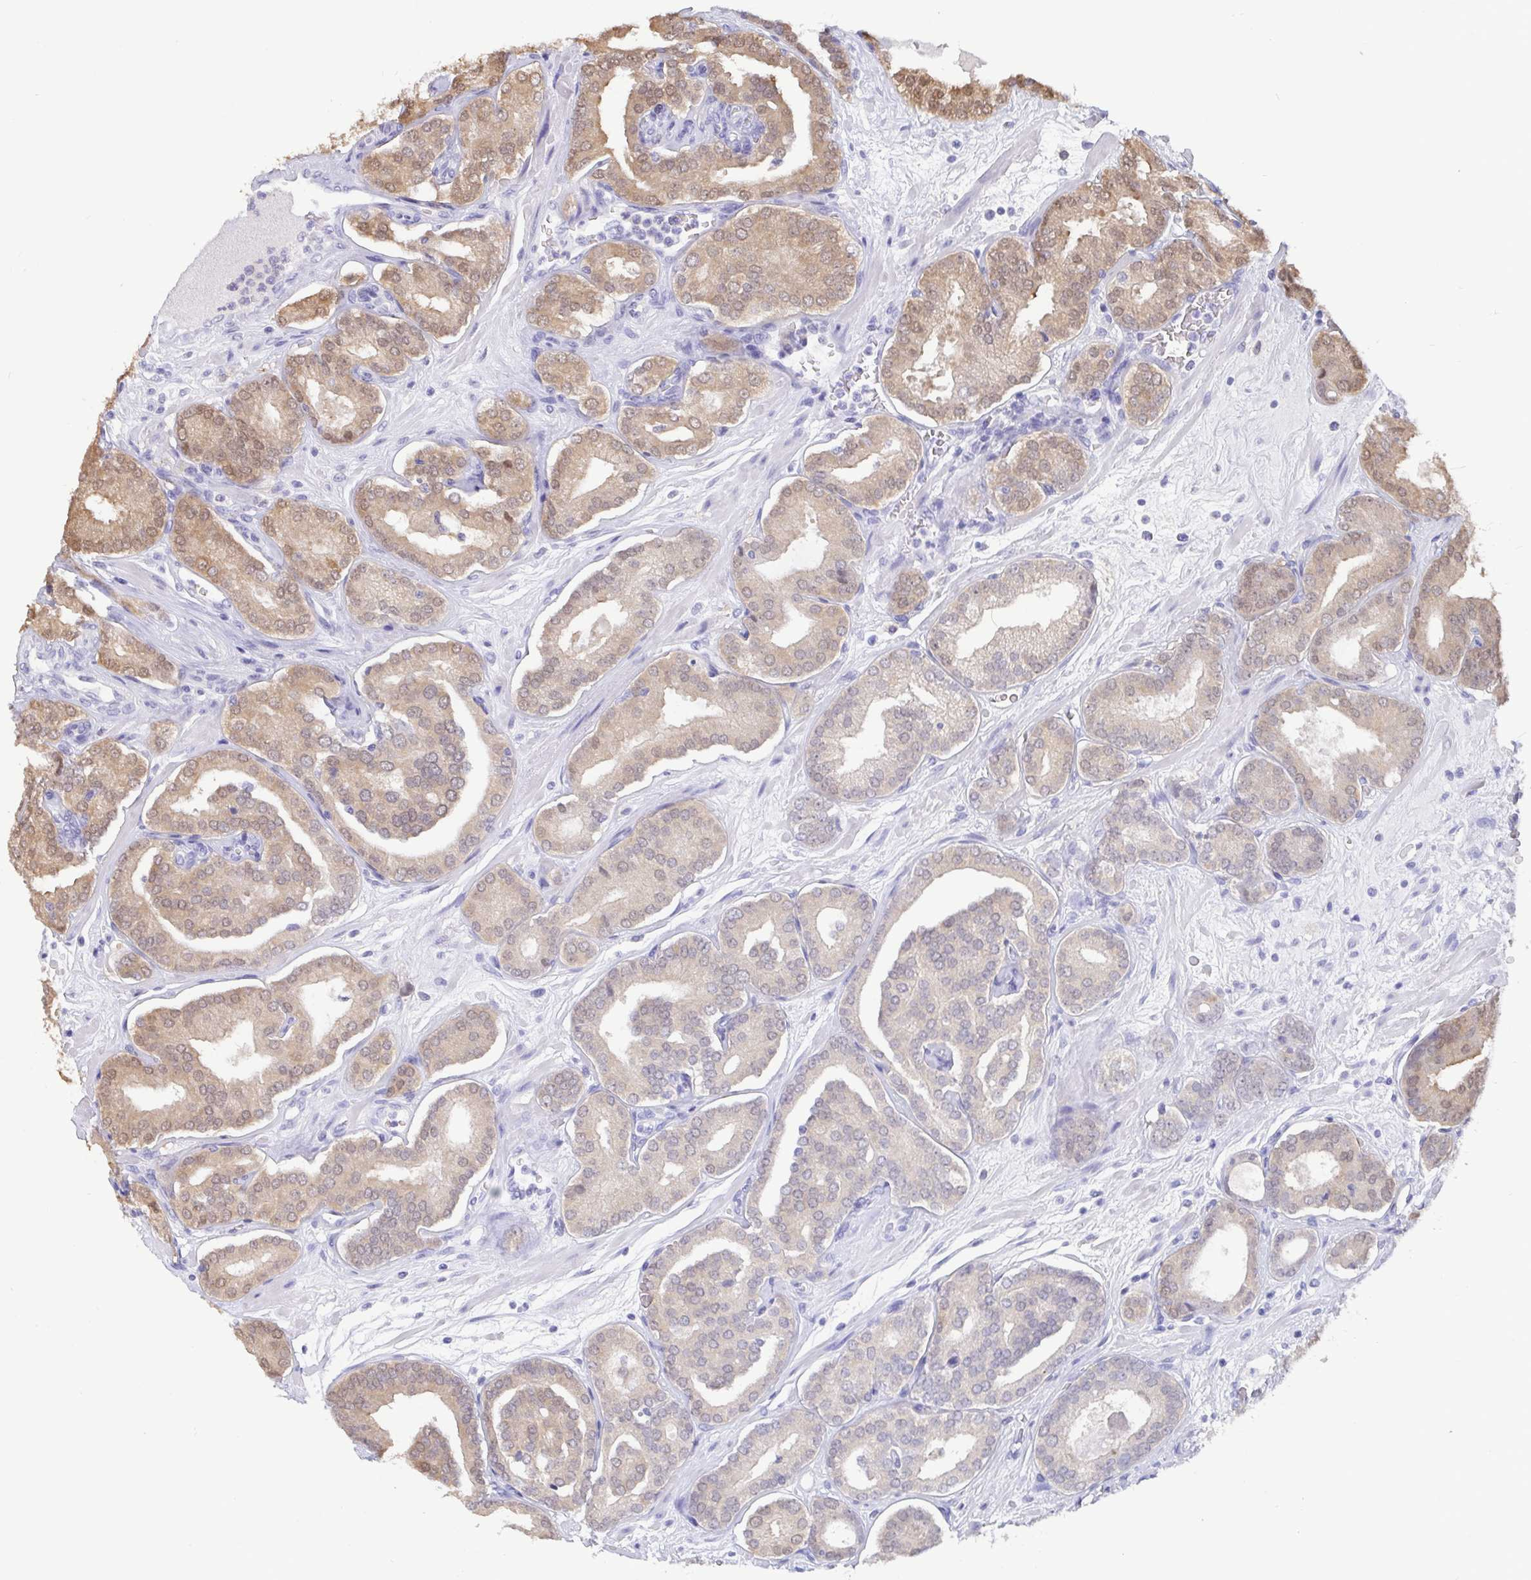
{"staining": {"intensity": "strong", "quantity": "25%-75%", "location": "cytoplasmic/membranous"}, "tissue": "prostate cancer", "cell_type": "Tumor cells", "image_type": "cancer", "snomed": [{"axis": "morphology", "description": "Adenocarcinoma, High grade"}, {"axis": "topography", "description": "Prostate"}], "caption": "DAB (3,3'-diaminobenzidine) immunohistochemical staining of prostate cancer shows strong cytoplasmic/membranous protein staining in approximately 25%-75% of tumor cells.", "gene": "IDH1", "patient": {"sex": "male", "age": 66}}